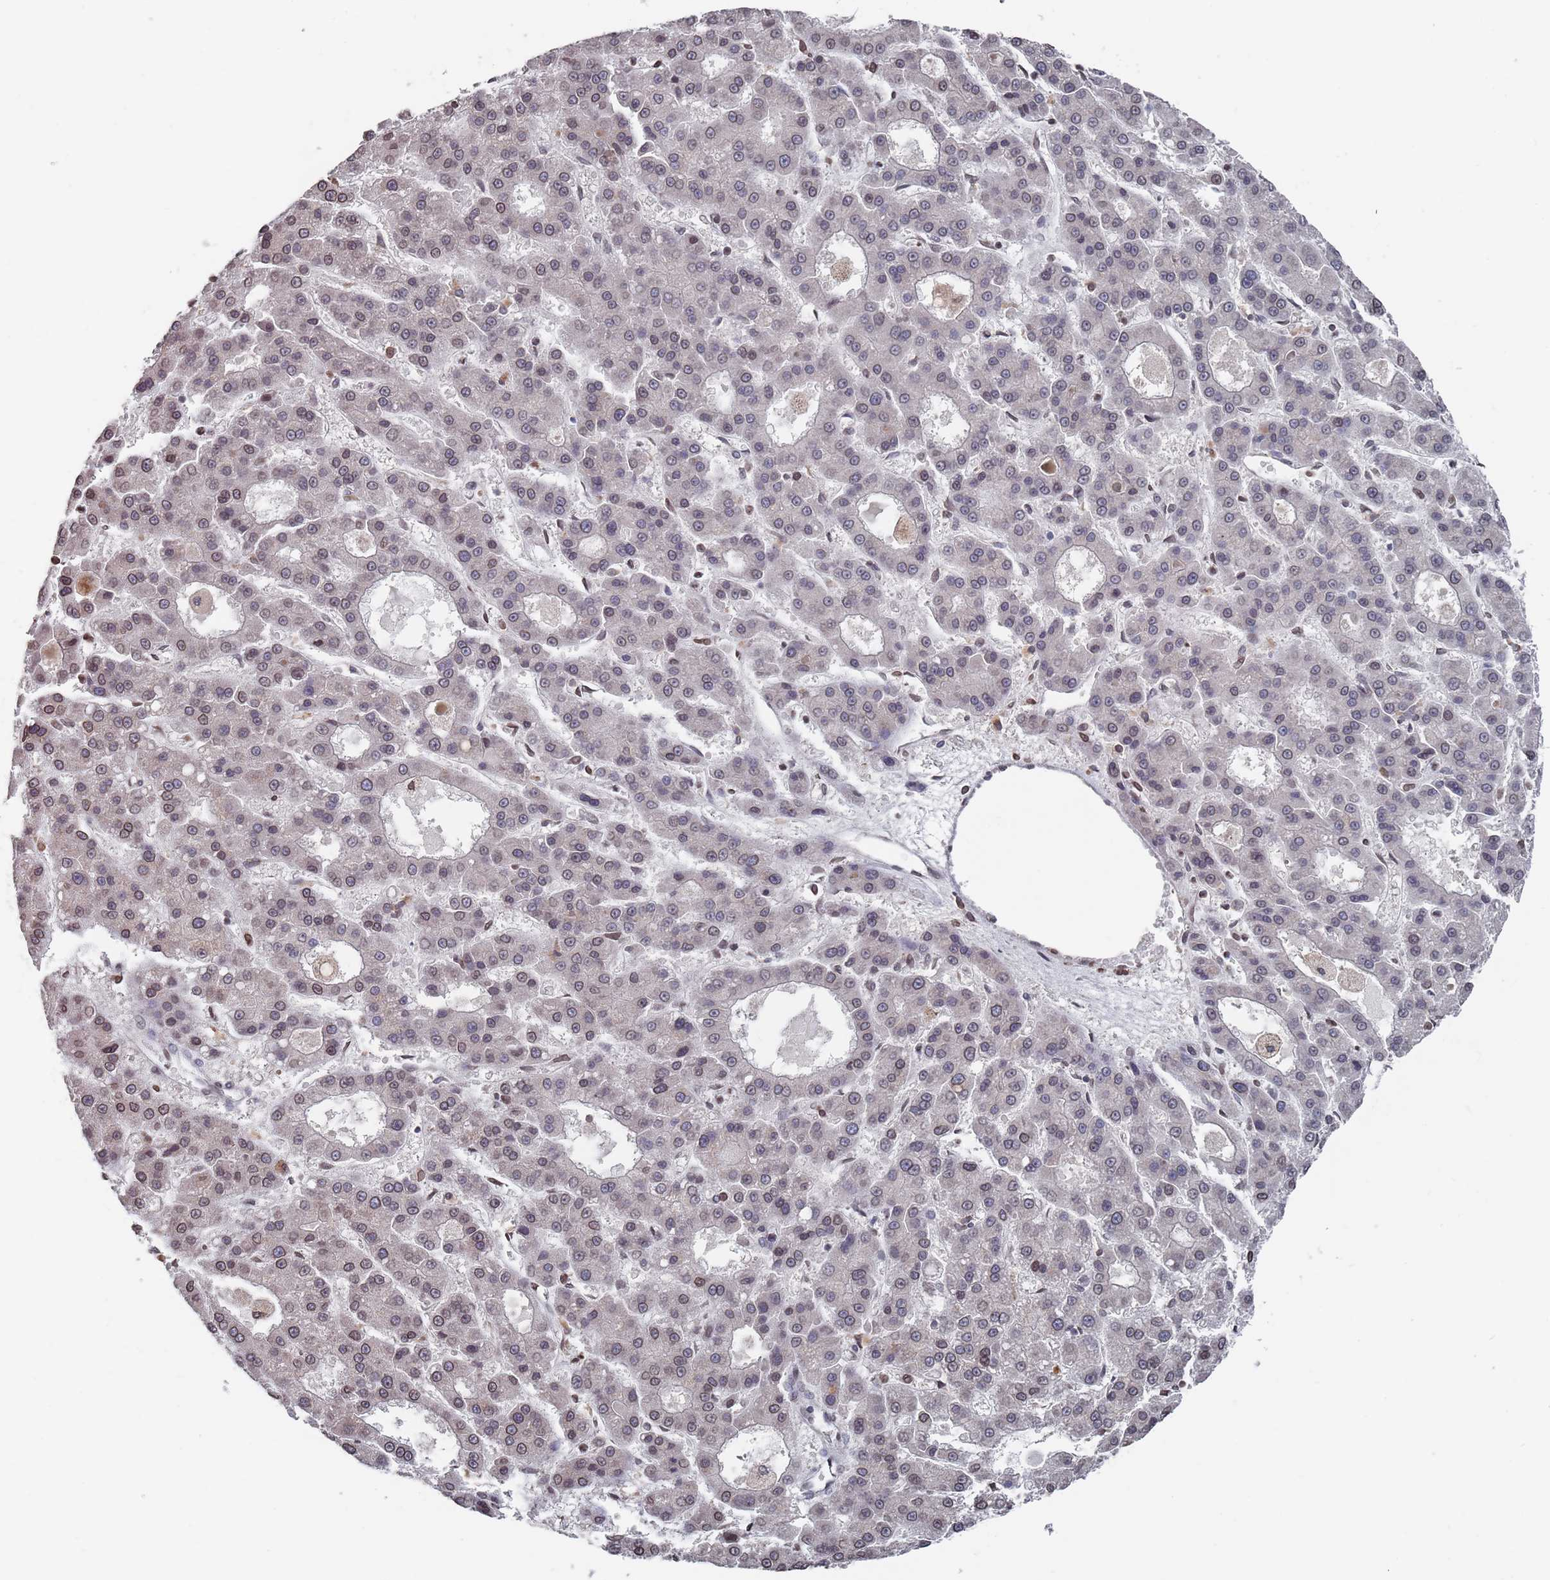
{"staining": {"intensity": "weak", "quantity": "25%-75%", "location": "cytoplasmic/membranous,nuclear"}, "tissue": "liver cancer", "cell_type": "Tumor cells", "image_type": "cancer", "snomed": [{"axis": "morphology", "description": "Carcinoma, Hepatocellular, NOS"}, {"axis": "topography", "description": "Liver"}], "caption": "Immunohistochemistry (IHC) of human liver cancer (hepatocellular carcinoma) demonstrates low levels of weak cytoplasmic/membranous and nuclear expression in about 25%-75% of tumor cells.", "gene": "SDHAF3", "patient": {"sex": "male", "age": 70}}